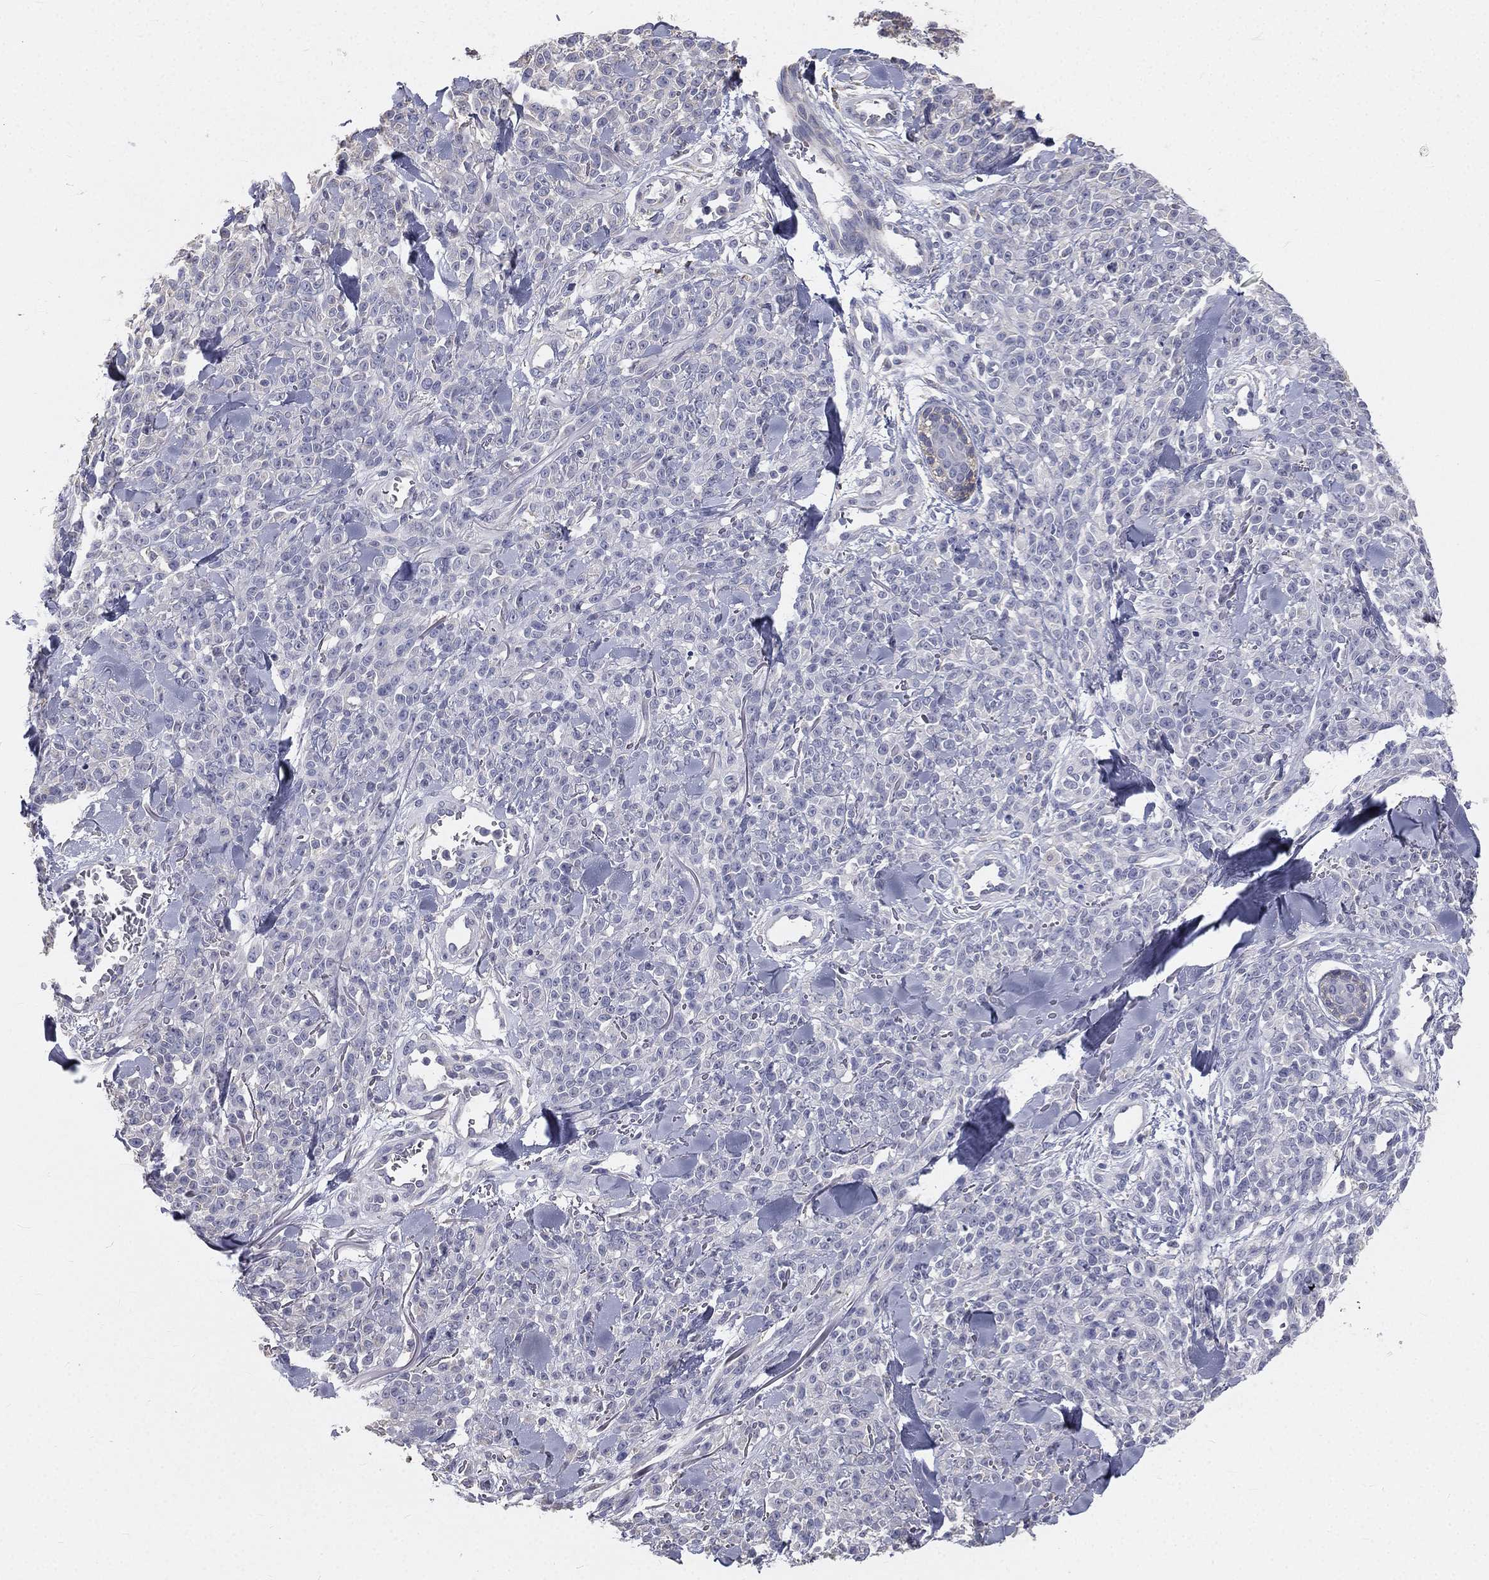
{"staining": {"intensity": "negative", "quantity": "none", "location": "none"}, "tissue": "melanoma", "cell_type": "Tumor cells", "image_type": "cancer", "snomed": [{"axis": "morphology", "description": "Malignant melanoma, NOS"}, {"axis": "topography", "description": "Skin"}, {"axis": "topography", "description": "Skin of trunk"}], "caption": "DAB immunohistochemical staining of human melanoma exhibits no significant expression in tumor cells.", "gene": "MUC13", "patient": {"sex": "male", "age": 74}}